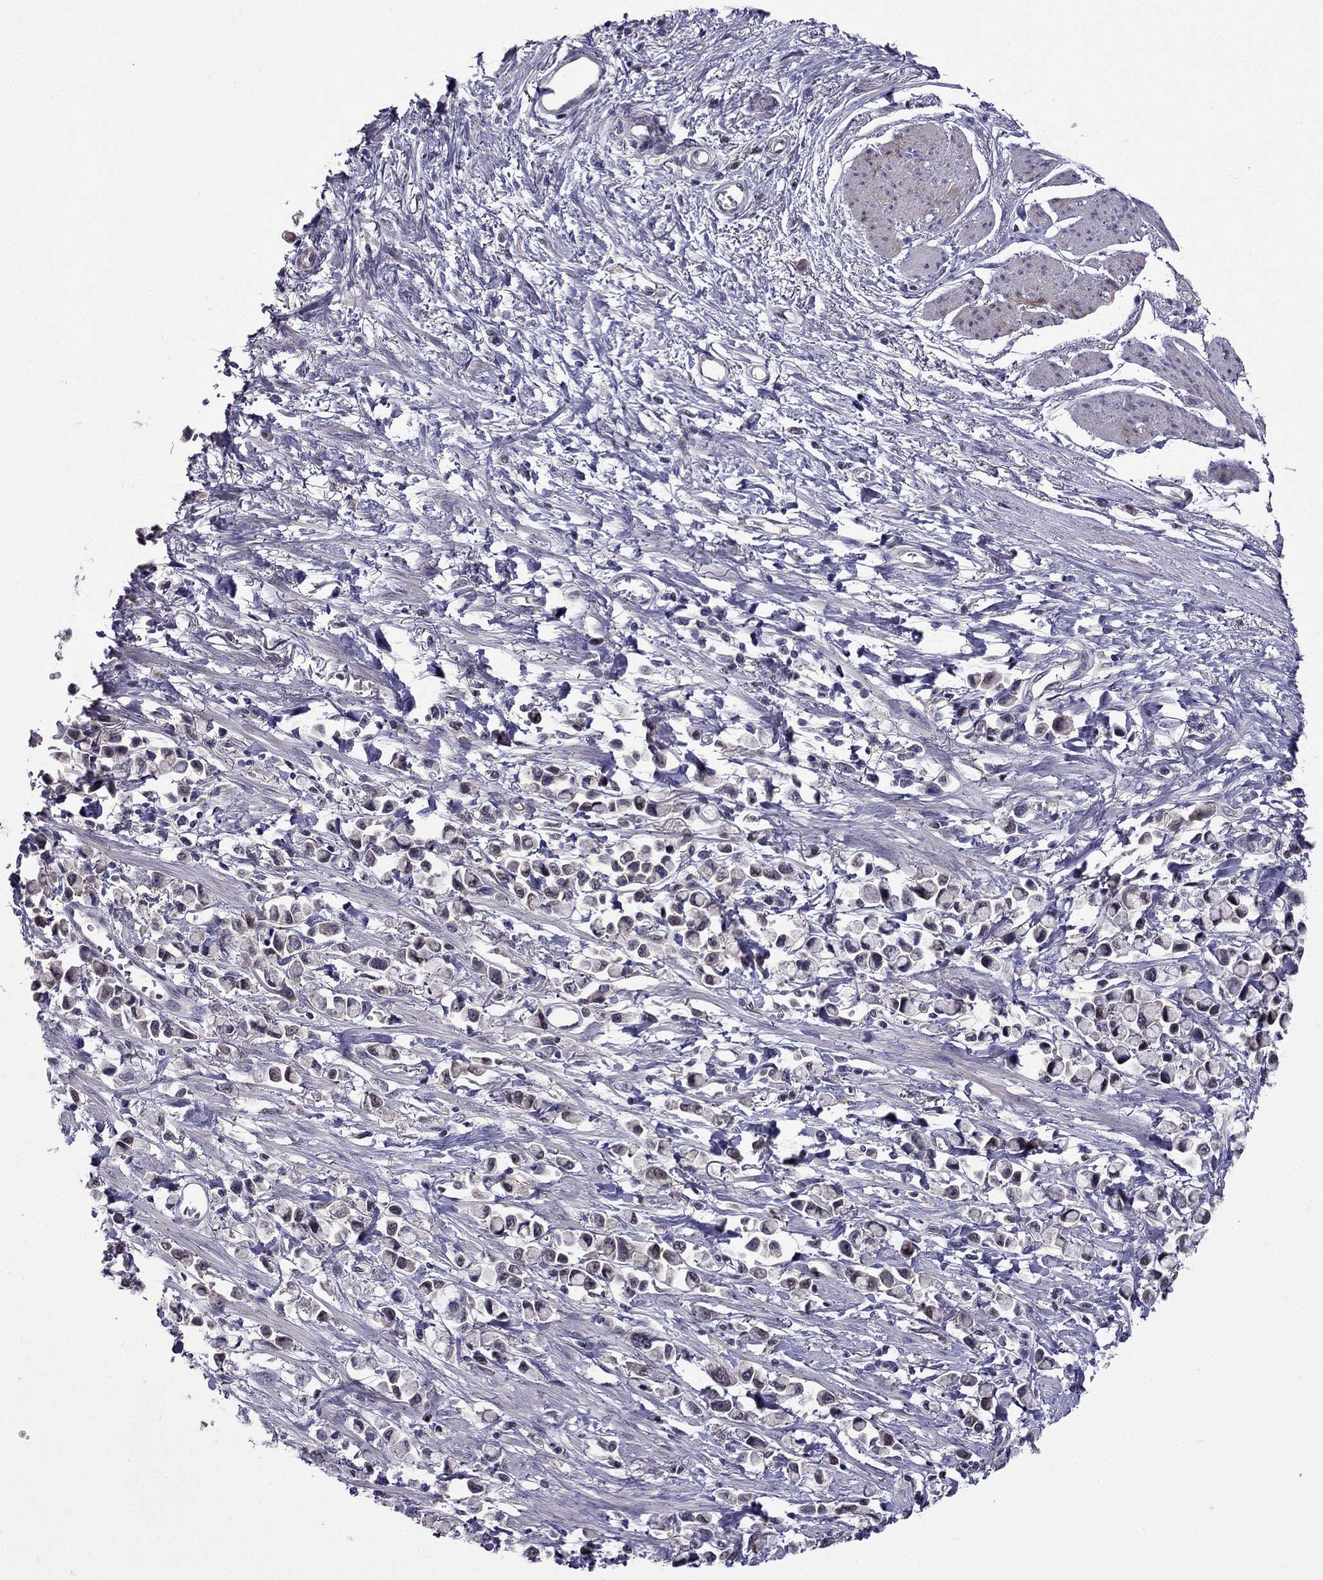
{"staining": {"intensity": "negative", "quantity": "none", "location": "none"}, "tissue": "stomach cancer", "cell_type": "Tumor cells", "image_type": "cancer", "snomed": [{"axis": "morphology", "description": "Adenocarcinoma, NOS"}, {"axis": "topography", "description": "Stomach"}], "caption": "The photomicrograph displays no significant staining in tumor cells of stomach cancer. (Brightfield microscopy of DAB (3,3'-diaminobenzidine) immunohistochemistry (IHC) at high magnification).", "gene": "CDK5", "patient": {"sex": "female", "age": 81}}